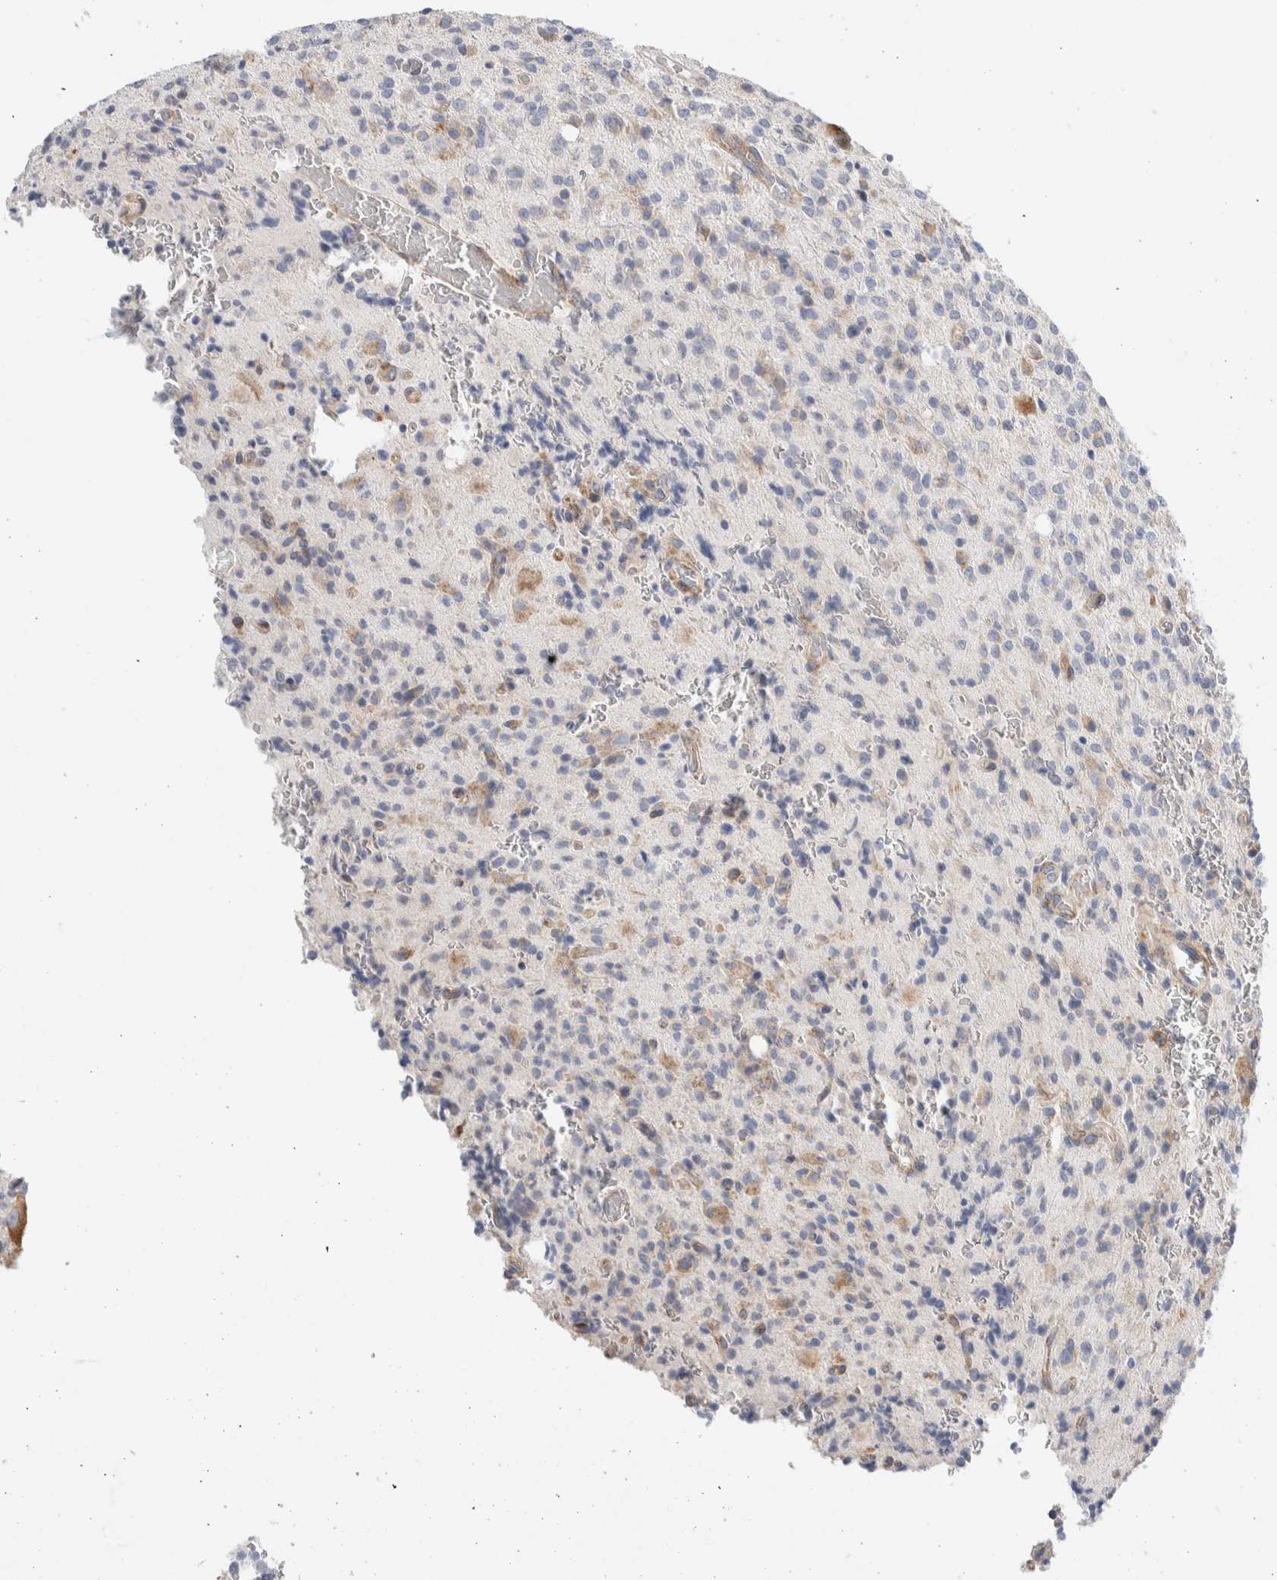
{"staining": {"intensity": "negative", "quantity": "none", "location": "none"}, "tissue": "glioma", "cell_type": "Tumor cells", "image_type": "cancer", "snomed": [{"axis": "morphology", "description": "Glioma, malignant, High grade"}, {"axis": "topography", "description": "Brain"}], "caption": "A histopathology image of human malignant high-grade glioma is negative for staining in tumor cells.", "gene": "RACK1", "patient": {"sex": "male", "age": 34}}